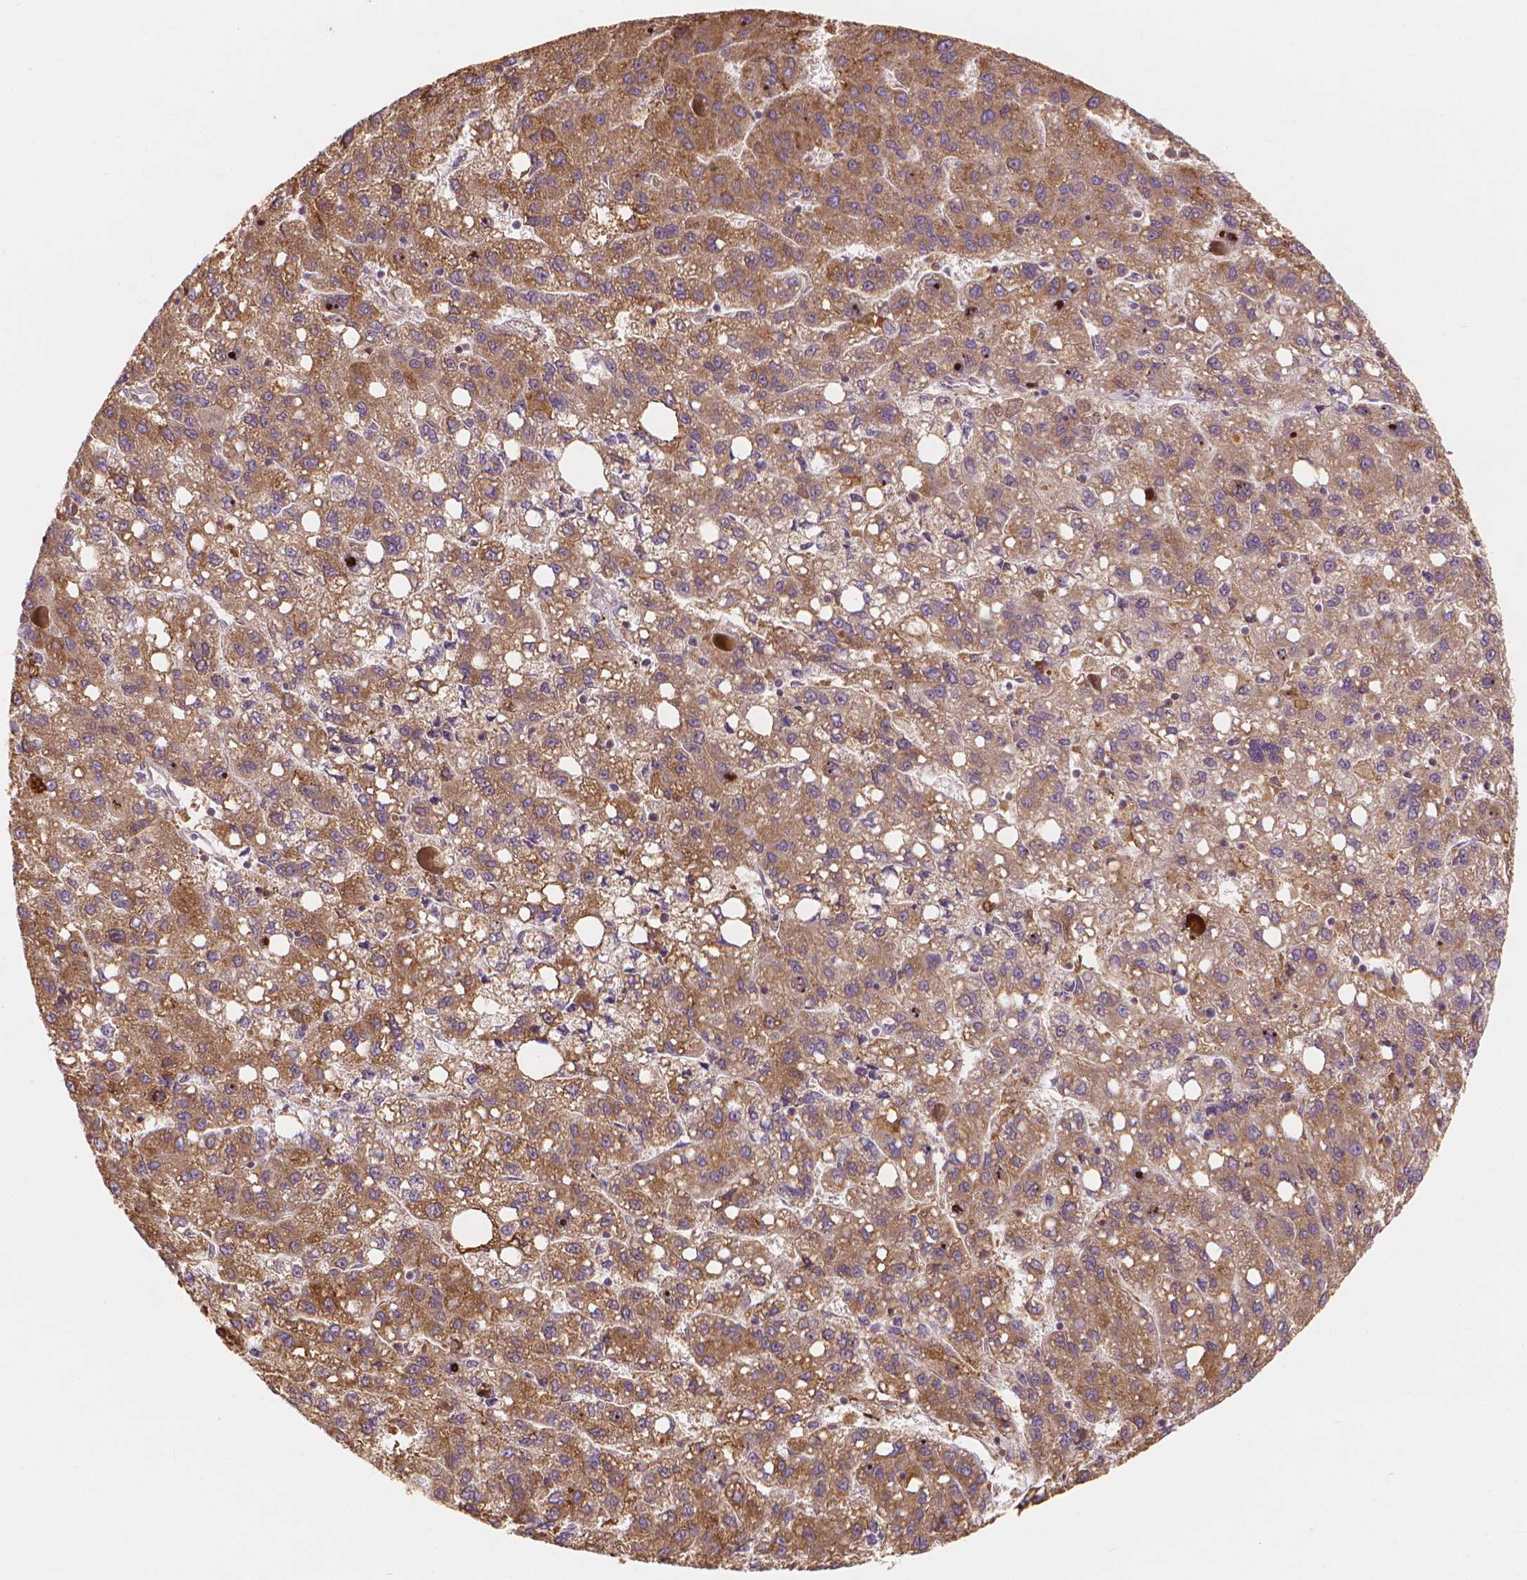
{"staining": {"intensity": "moderate", "quantity": ">75%", "location": "cytoplasmic/membranous"}, "tissue": "liver cancer", "cell_type": "Tumor cells", "image_type": "cancer", "snomed": [{"axis": "morphology", "description": "Carcinoma, Hepatocellular, NOS"}, {"axis": "topography", "description": "Liver"}], "caption": "The photomicrograph exhibits immunohistochemical staining of liver hepatocellular carcinoma. There is moderate cytoplasmic/membranous expression is present in about >75% of tumor cells.", "gene": "TAB2", "patient": {"sex": "female", "age": 82}}